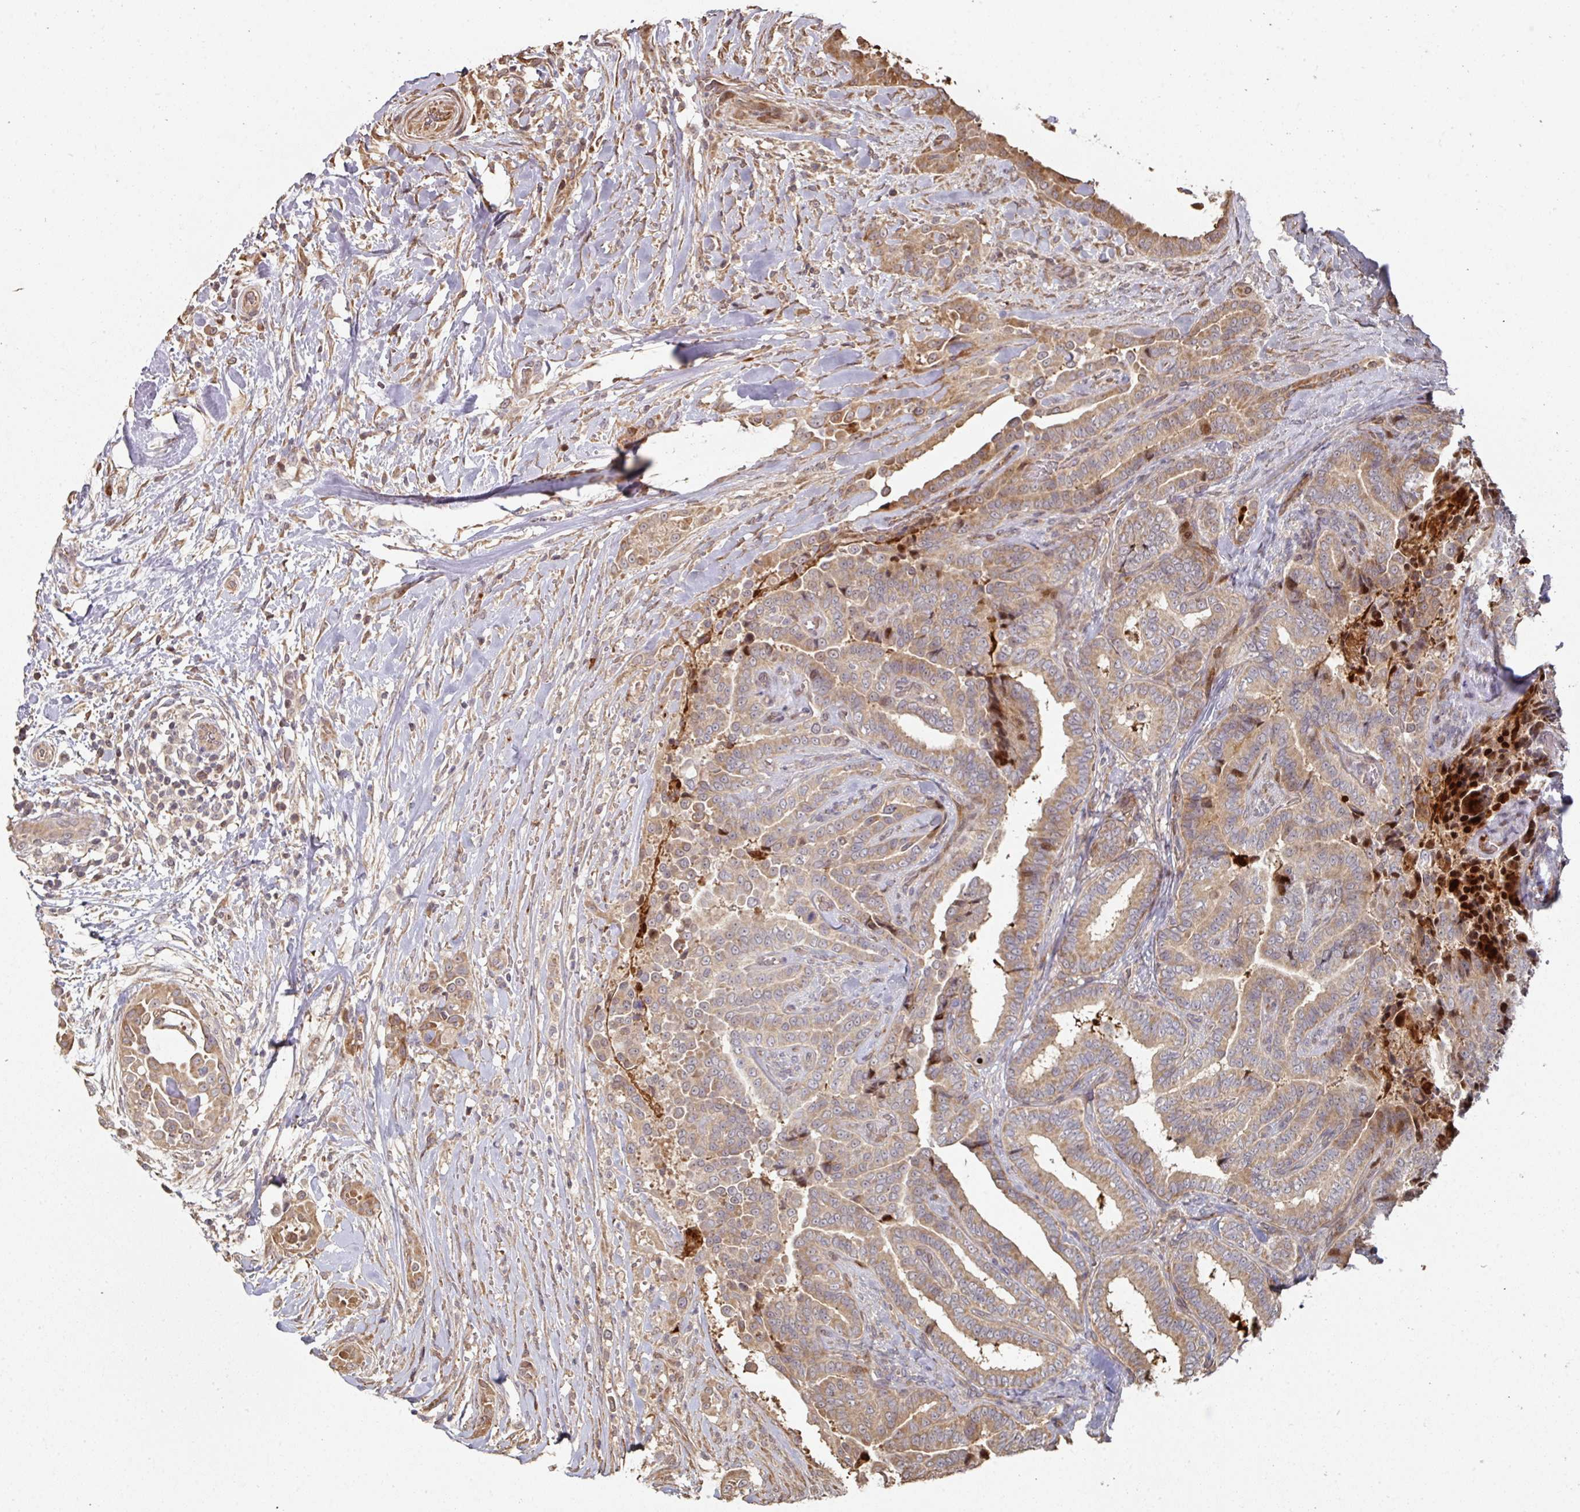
{"staining": {"intensity": "moderate", "quantity": ">75%", "location": "cytoplasmic/membranous"}, "tissue": "thyroid cancer", "cell_type": "Tumor cells", "image_type": "cancer", "snomed": [{"axis": "morphology", "description": "Papillary adenocarcinoma, NOS"}, {"axis": "topography", "description": "Thyroid gland"}], "caption": "An immunohistochemistry (IHC) photomicrograph of tumor tissue is shown. Protein staining in brown labels moderate cytoplasmic/membranous positivity in thyroid papillary adenocarcinoma within tumor cells.", "gene": "CA7", "patient": {"sex": "male", "age": 61}}